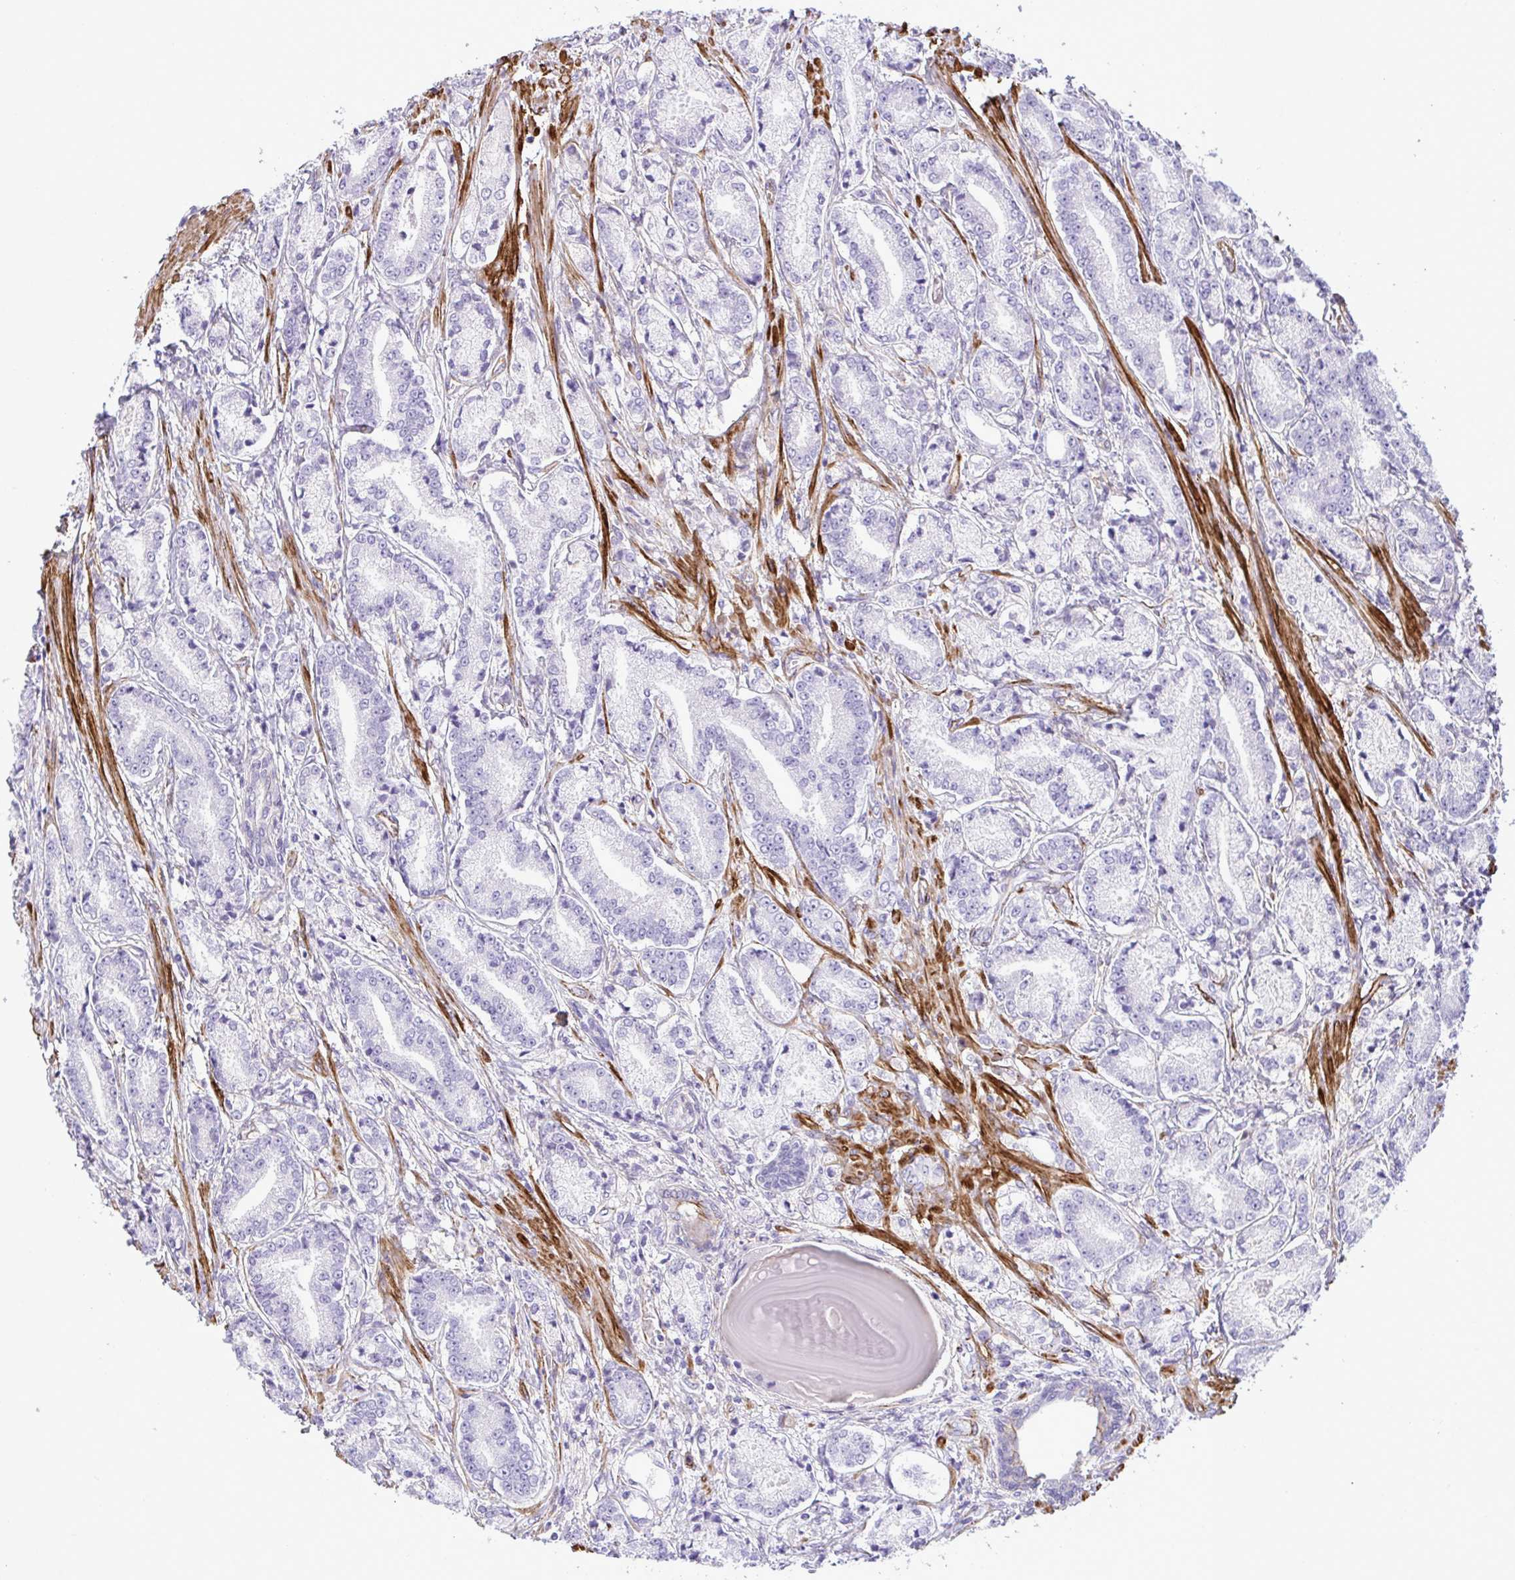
{"staining": {"intensity": "negative", "quantity": "none", "location": "none"}, "tissue": "prostate cancer", "cell_type": "Tumor cells", "image_type": "cancer", "snomed": [{"axis": "morphology", "description": "Adenocarcinoma, High grade"}, {"axis": "topography", "description": "Prostate and seminal vesicle, NOS"}], "caption": "A high-resolution histopathology image shows IHC staining of prostate cancer (adenocarcinoma (high-grade)), which displays no significant staining in tumor cells.", "gene": "SYNPO2L", "patient": {"sex": "male", "age": 61}}